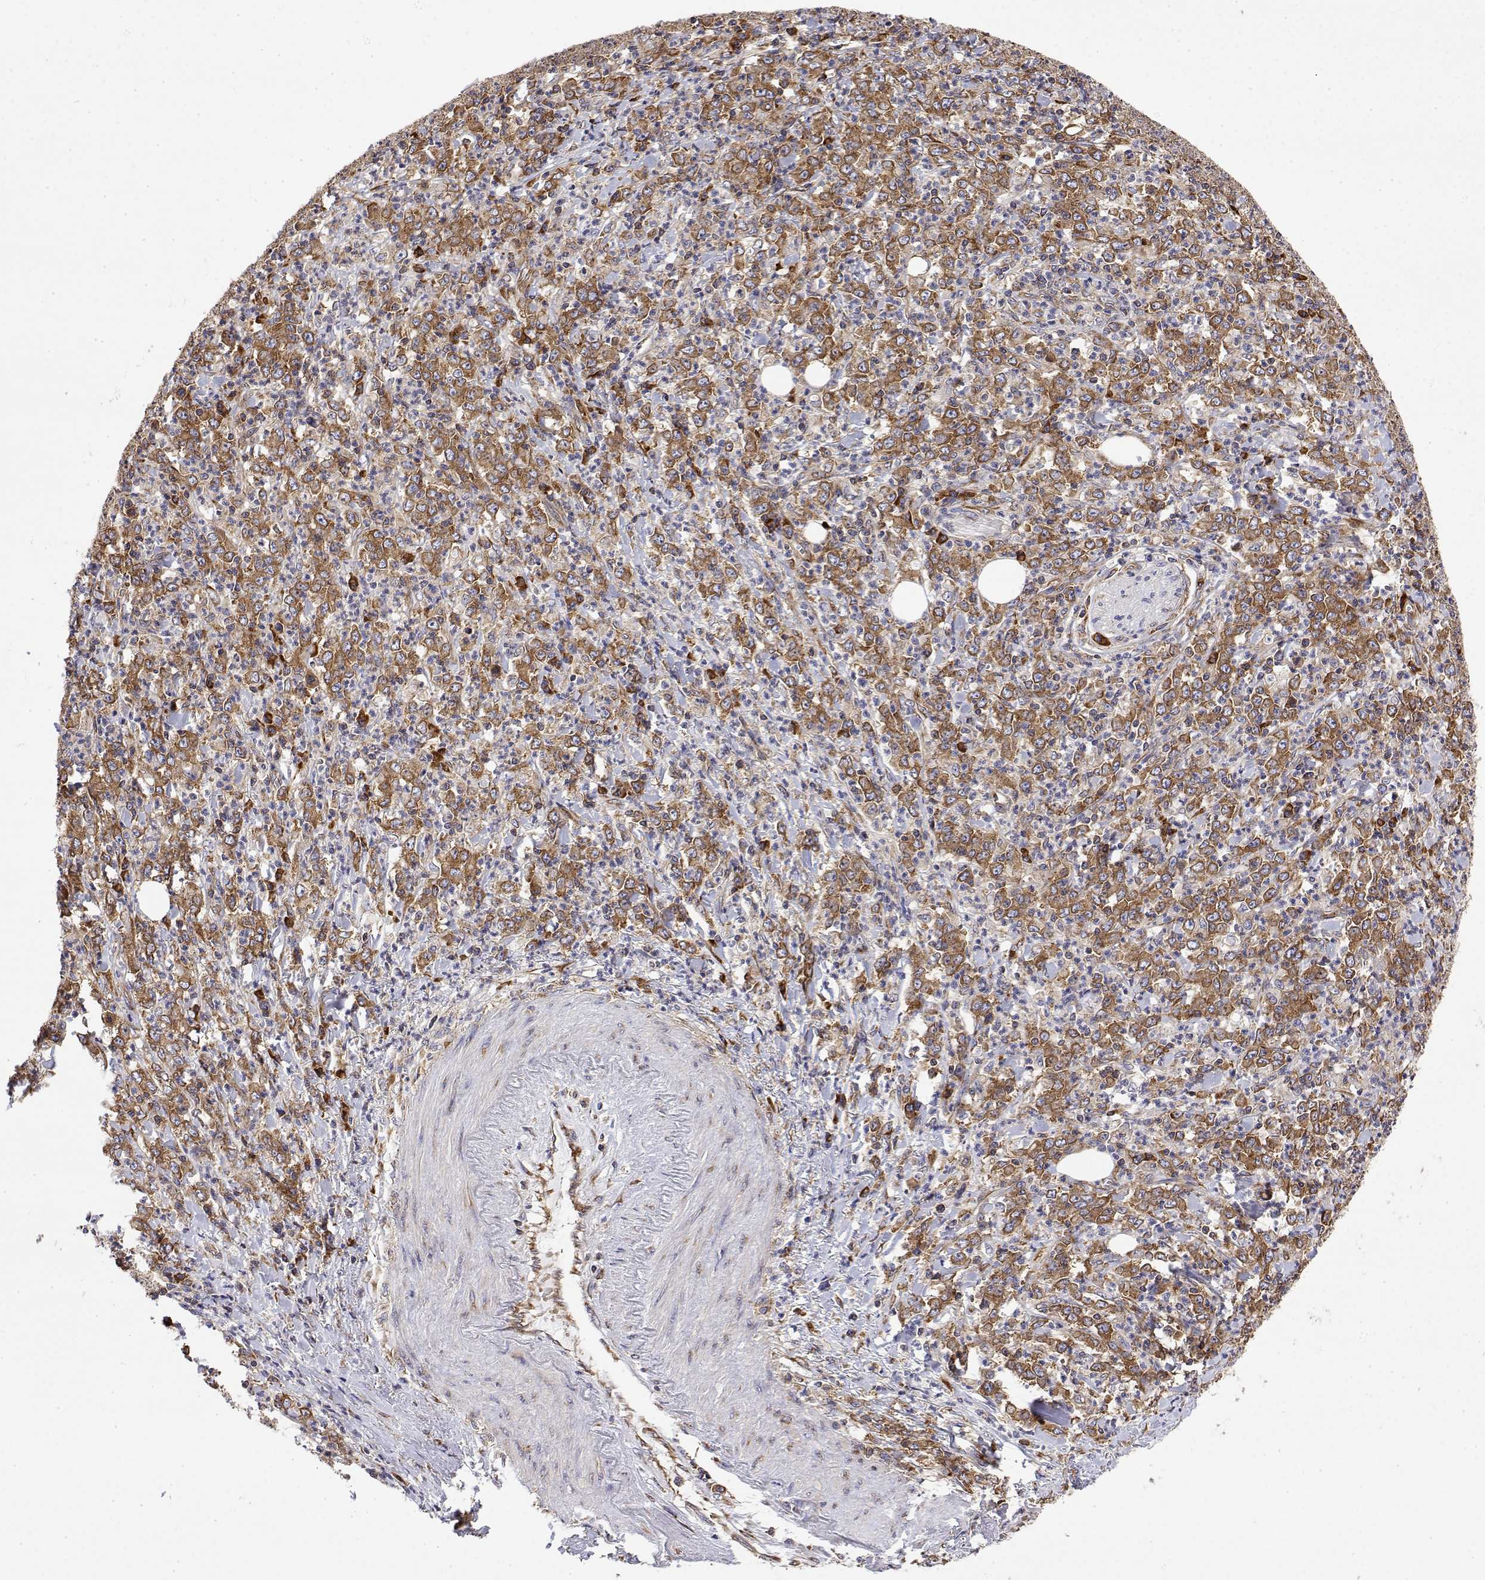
{"staining": {"intensity": "moderate", "quantity": ">75%", "location": "cytoplasmic/membranous"}, "tissue": "stomach cancer", "cell_type": "Tumor cells", "image_type": "cancer", "snomed": [{"axis": "morphology", "description": "Adenocarcinoma, NOS"}, {"axis": "topography", "description": "Stomach, lower"}], "caption": "Immunohistochemistry micrograph of human stomach cancer (adenocarcinoma) stained for a protein (brown), which displays medium levels of moderate cytoplasmic/membranous positivity in approximately >75% of tumor cells.", "gene": "EEF1G", "patient": {"sex": "female", "age": 71}}